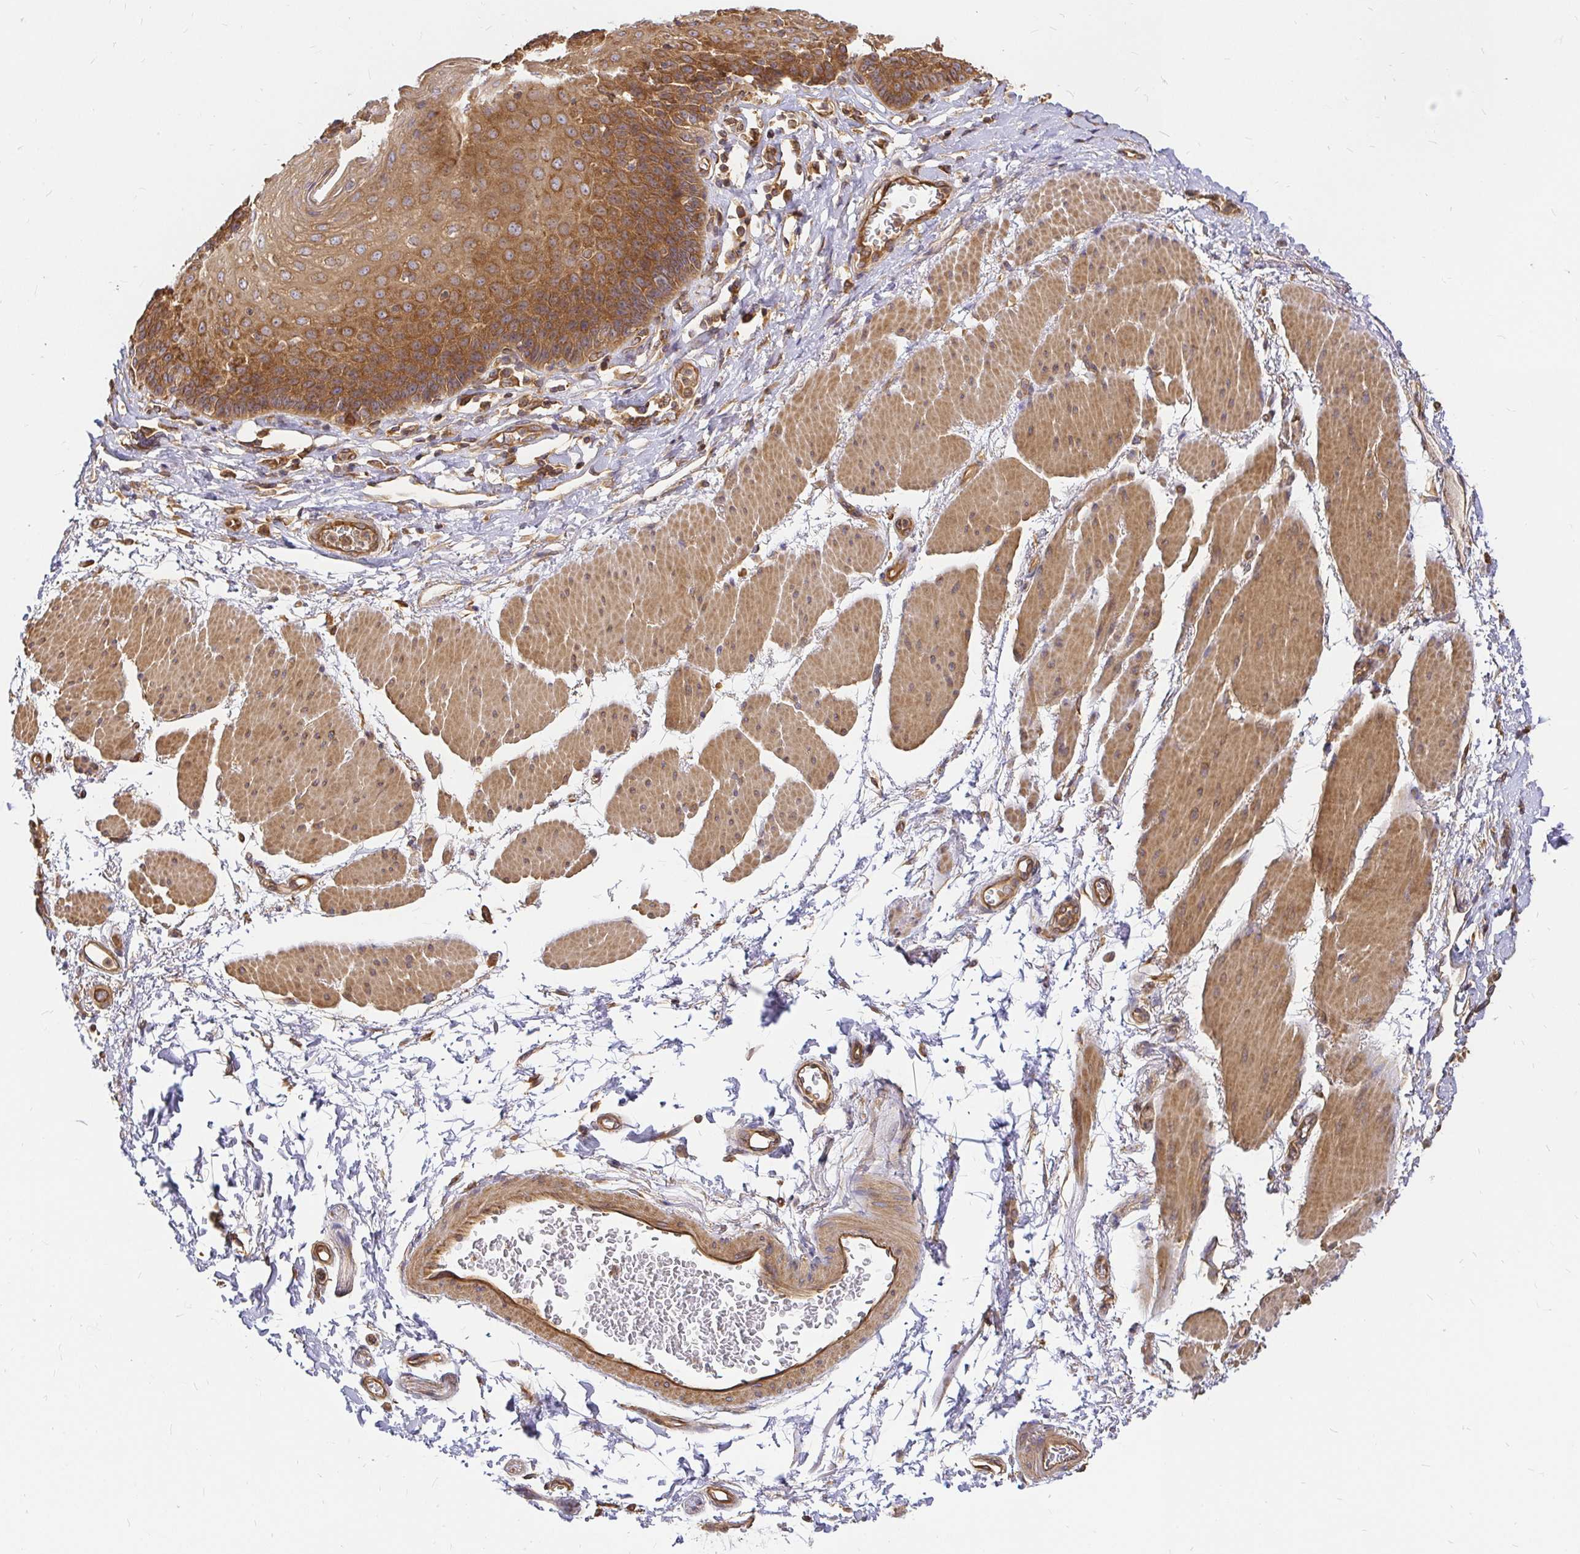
{"staining": {"intensity": "strong", "quantity": "25%-75%", "location": "cytoplasmic/membranous"}, "tissue": "esophagus", "cell_type": "Squamous epithelial cells", "image_type": "normal", "snomed": [{"axis": "morphology", "description": "Normal tissue, NOS"}, {"axis": "topography", "description": "Esophagus"}], "caption": "Immunohistochemical staining of benign esophagus displays 25%-75% levels of strong cytoplasmic/membranous protein expression in approximately 25%-75% of squamous epithelial cells. (Brightfield microscopy of DAB IHC at high magnification).", "gene": "KIF5B", "patient": {"sex": "female", "age": 81}}